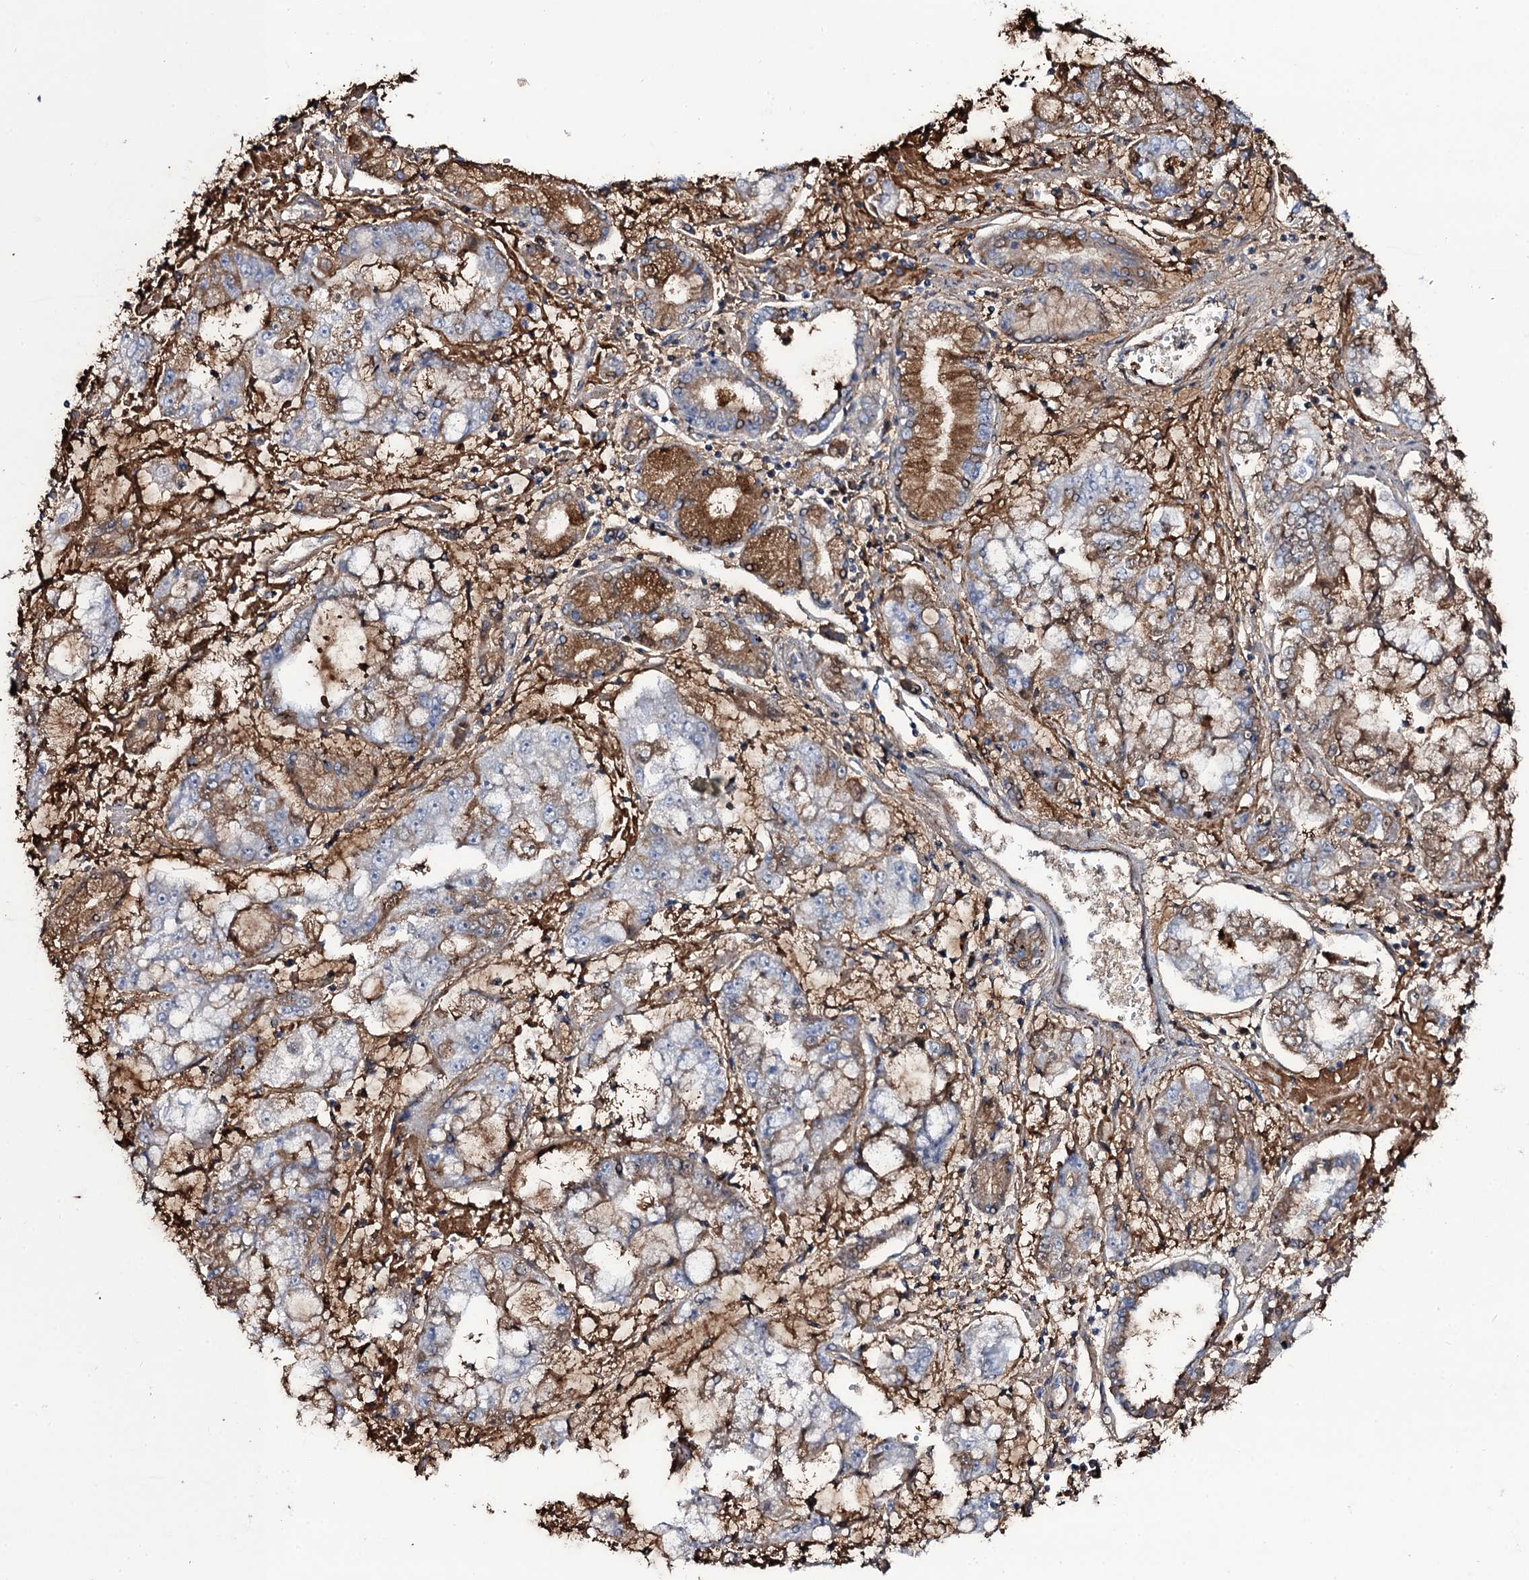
{"staining": {"intensity": "moderate", "quantity": ">75%", "location": "cytoplasmic/membranous"}, "tissue": "stomach cancer", "cell_type": "Tumor cells", "image_type": "cancer", "snomed": [{"axis": "morphology", "description": "Adenocarcinoma, NOS"}, {"axis": "topography", "description": "Stomach"}], "caption": "Immunohistochemistry of human stomach adenocarcinoma displays medium levels of moderate cytoplasmic/membranous staining in about >75% of tumor cells.", "gene": "EDN1", "patient": {"sex": "male", "age": 76}}